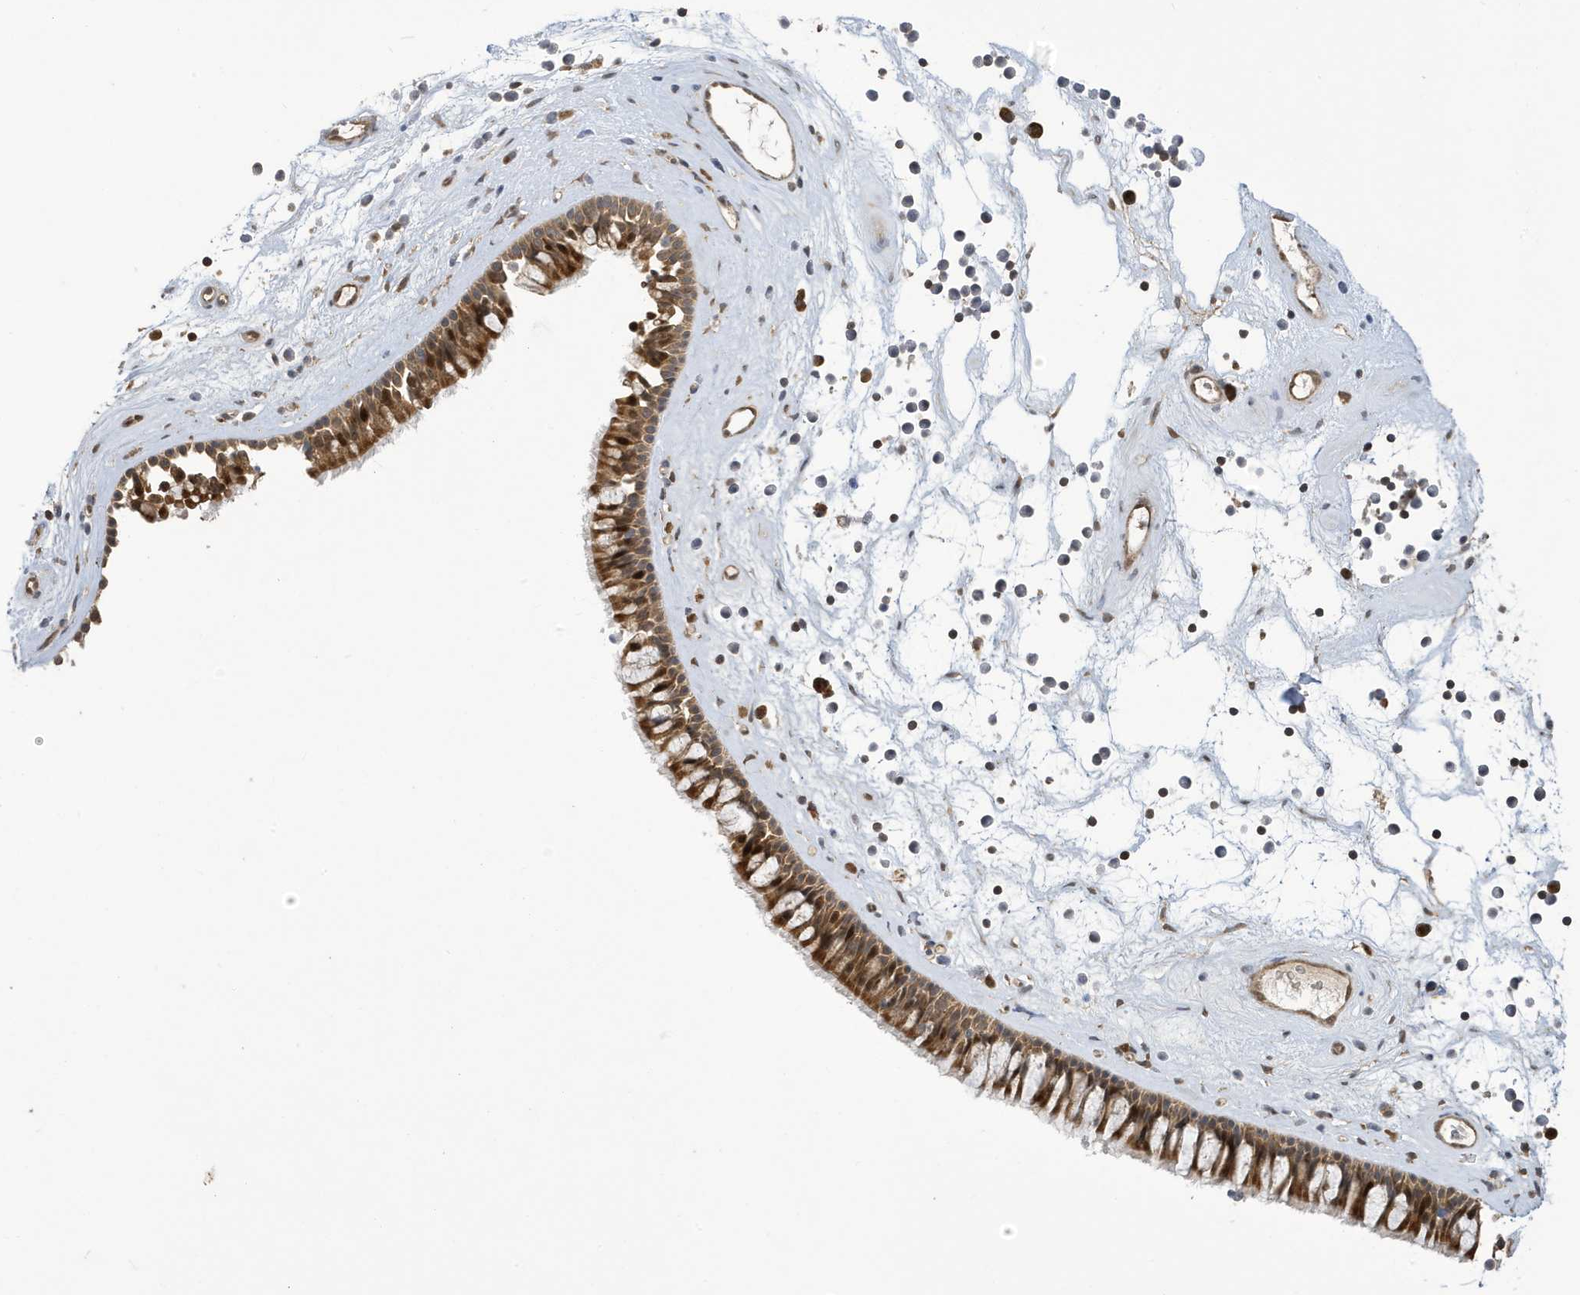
{"staining": {"intensity": "moderate", "quantity": ">75%", "location": "cytoplasmic/membranous"}, "tissue": "nasopharynx", "cell_type": "Respiratory epithelial cells", "image_type": "normal", "snomed": [{"axis": "morphology", "description": "Normal tissue, NOS"}, {"axis": "topography", "description": "Nasopharynx"}], "caption": "Moderate cytoplasmic/membranous staining is seen in approximately >75% of respiratory epithelial cells in normal nasopharynx.", "gene": "NCOA7", "patient": {"sex": "male", "age": 64}}